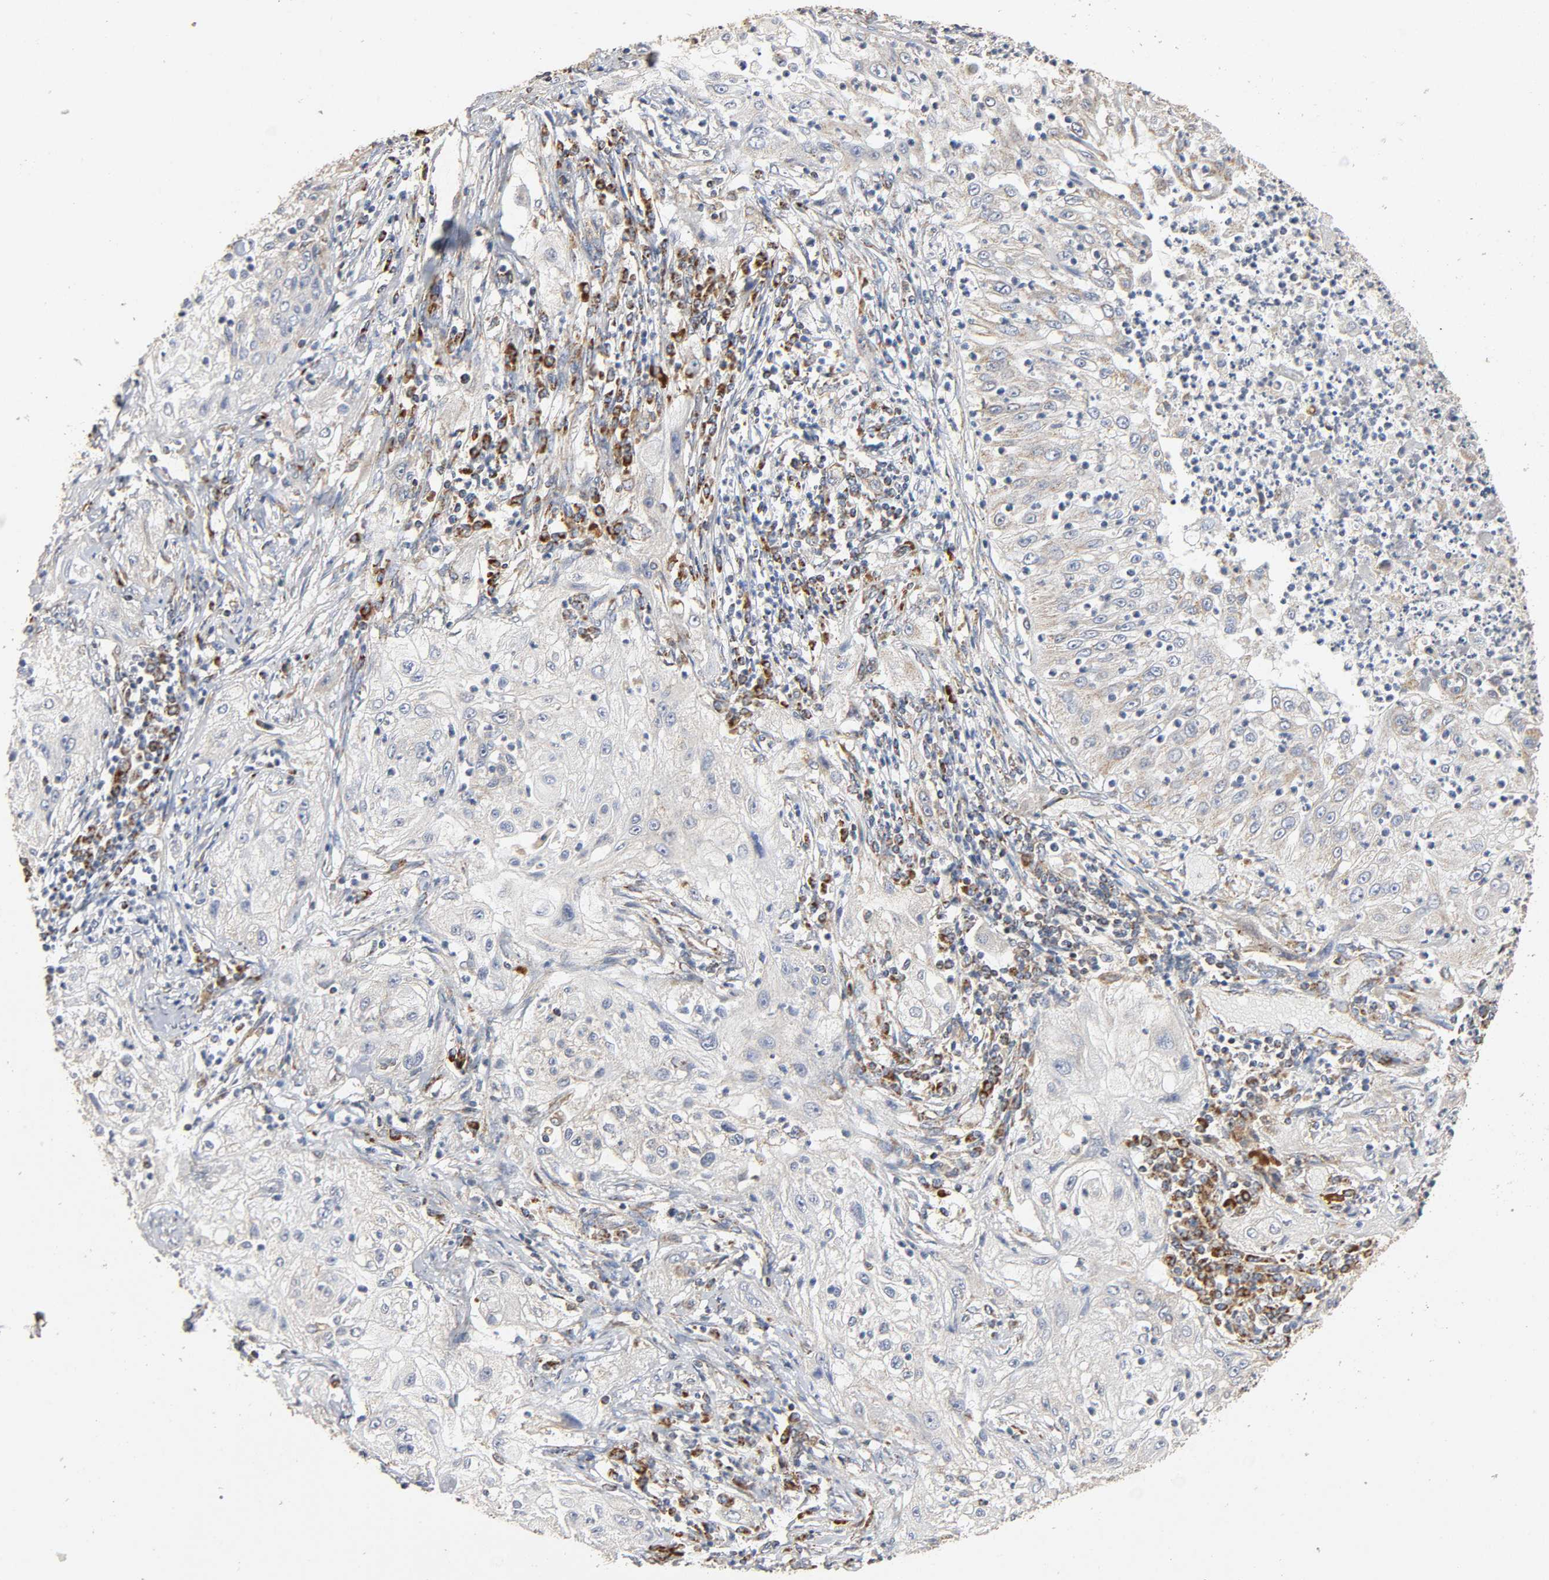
{"staining": {"intensity": "negative", "quantity": "none", "location": "none"}, "tissue": "lung cancer", "cell_type": "Tumor cells", "image_type": "cancer", "snomed": [{"axis": "morphology", "description": "Inflammation, NOS"}, {"axis": "morphology", "description": "Squamous cell carcinoma, NOS"}, {"axis": "topography", "description": "Lymph node"}, {"axis": "topography", "description": "Soft tissue"}, {"axis": "topography", "description": "Lung"}], "caption": "Immunohistochemistry (IHC) of lung cancer shows no staining in tumor cells.", "gene": "NDUFS3", "patient": {"sex": "male", "age": 66}}